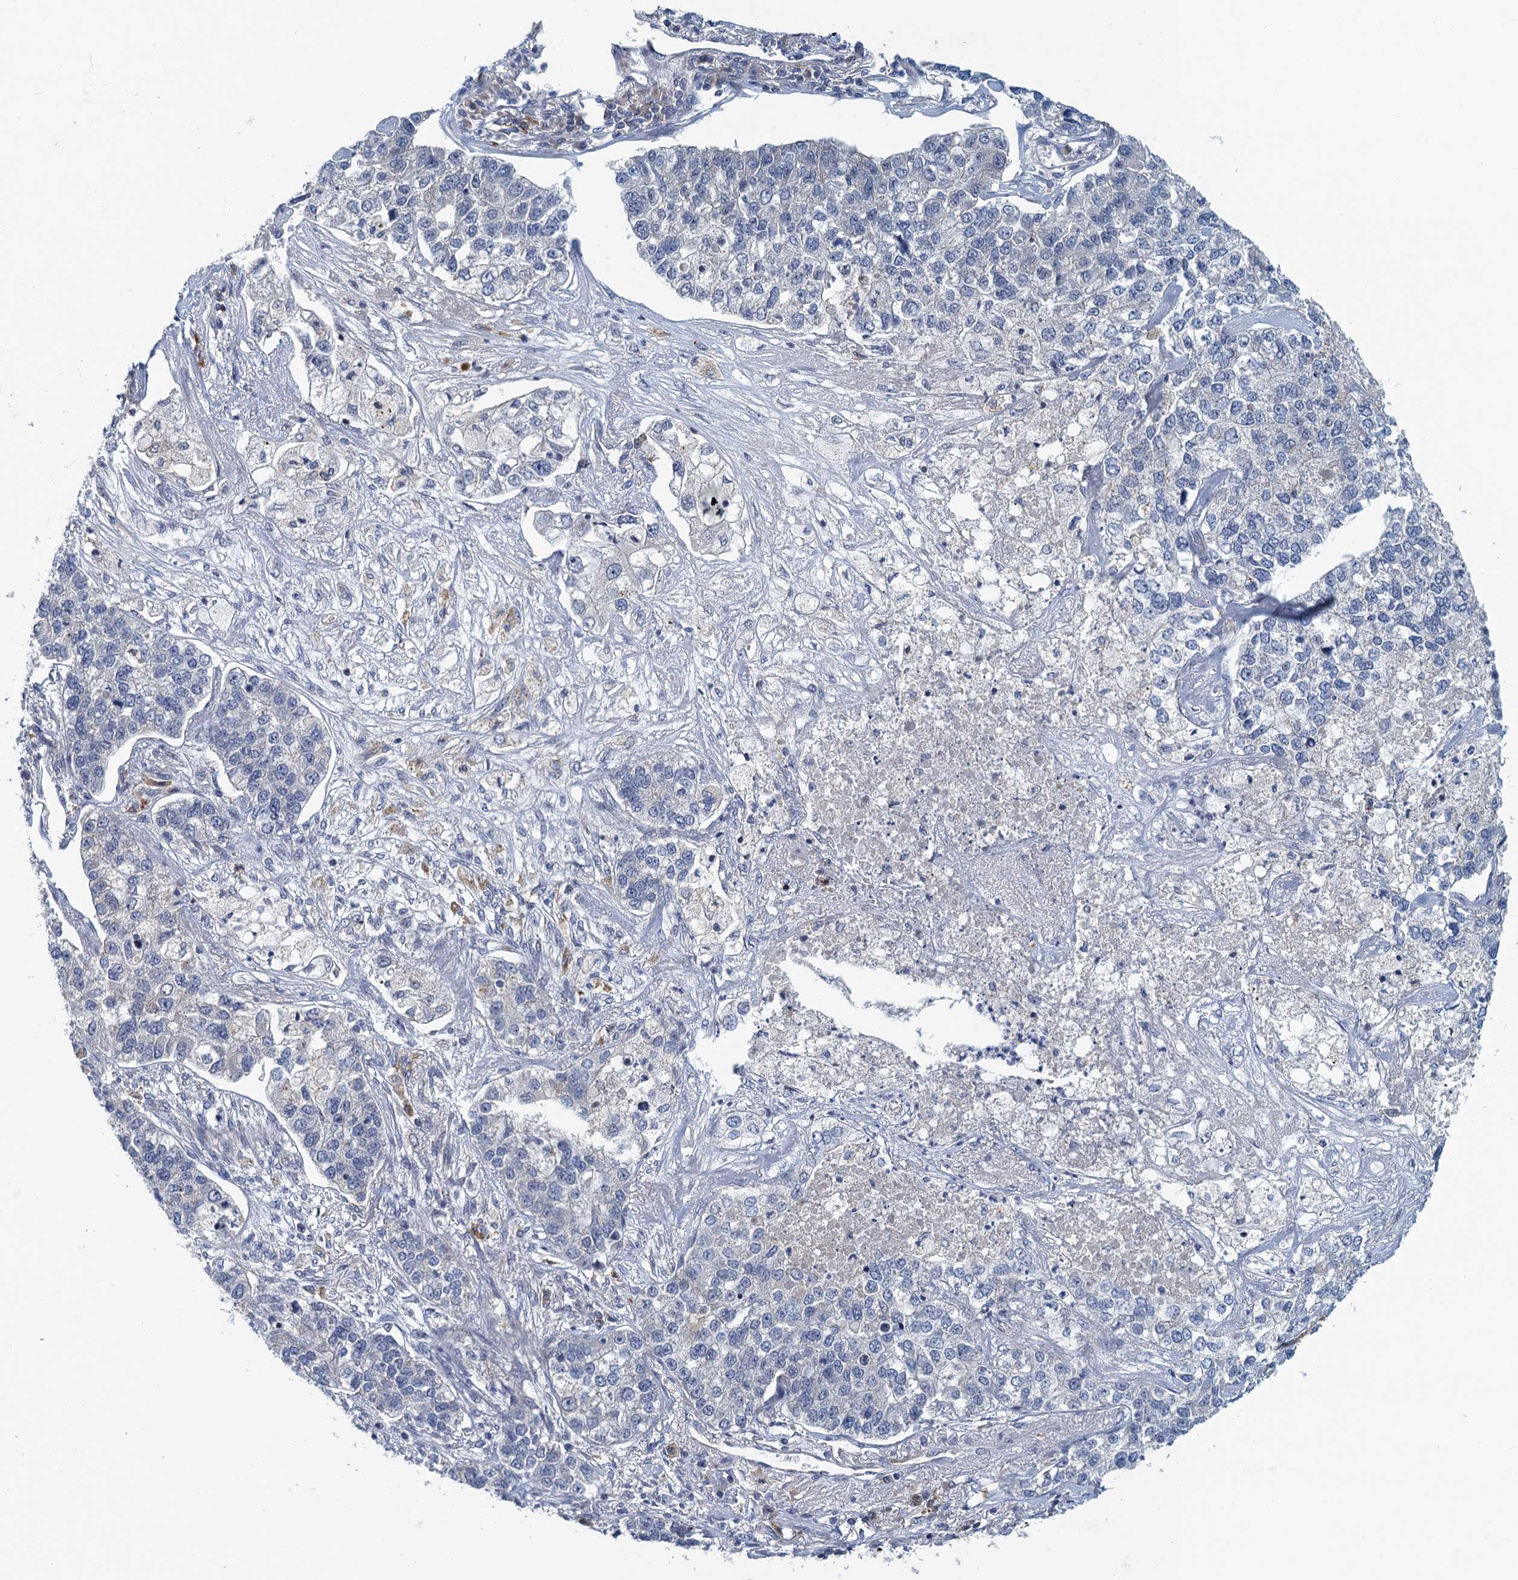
{"staining": {"intensity": "negative", "quantity": "none", "location": "none"}, "tissue": "lung cancer", "cell_type": "Tumor cells", "image_type": "cancer", "snomed": [{"axis": "morphology", "description": "Adenocarcinoma, NOS"}, {"axis": "topography", "description": "Lung"}], "caption": "There is no significant expression in tumor cells of lung cancer.", "gene": "NCKAP1L", "patient": {"sex": "male", "age": 49}}